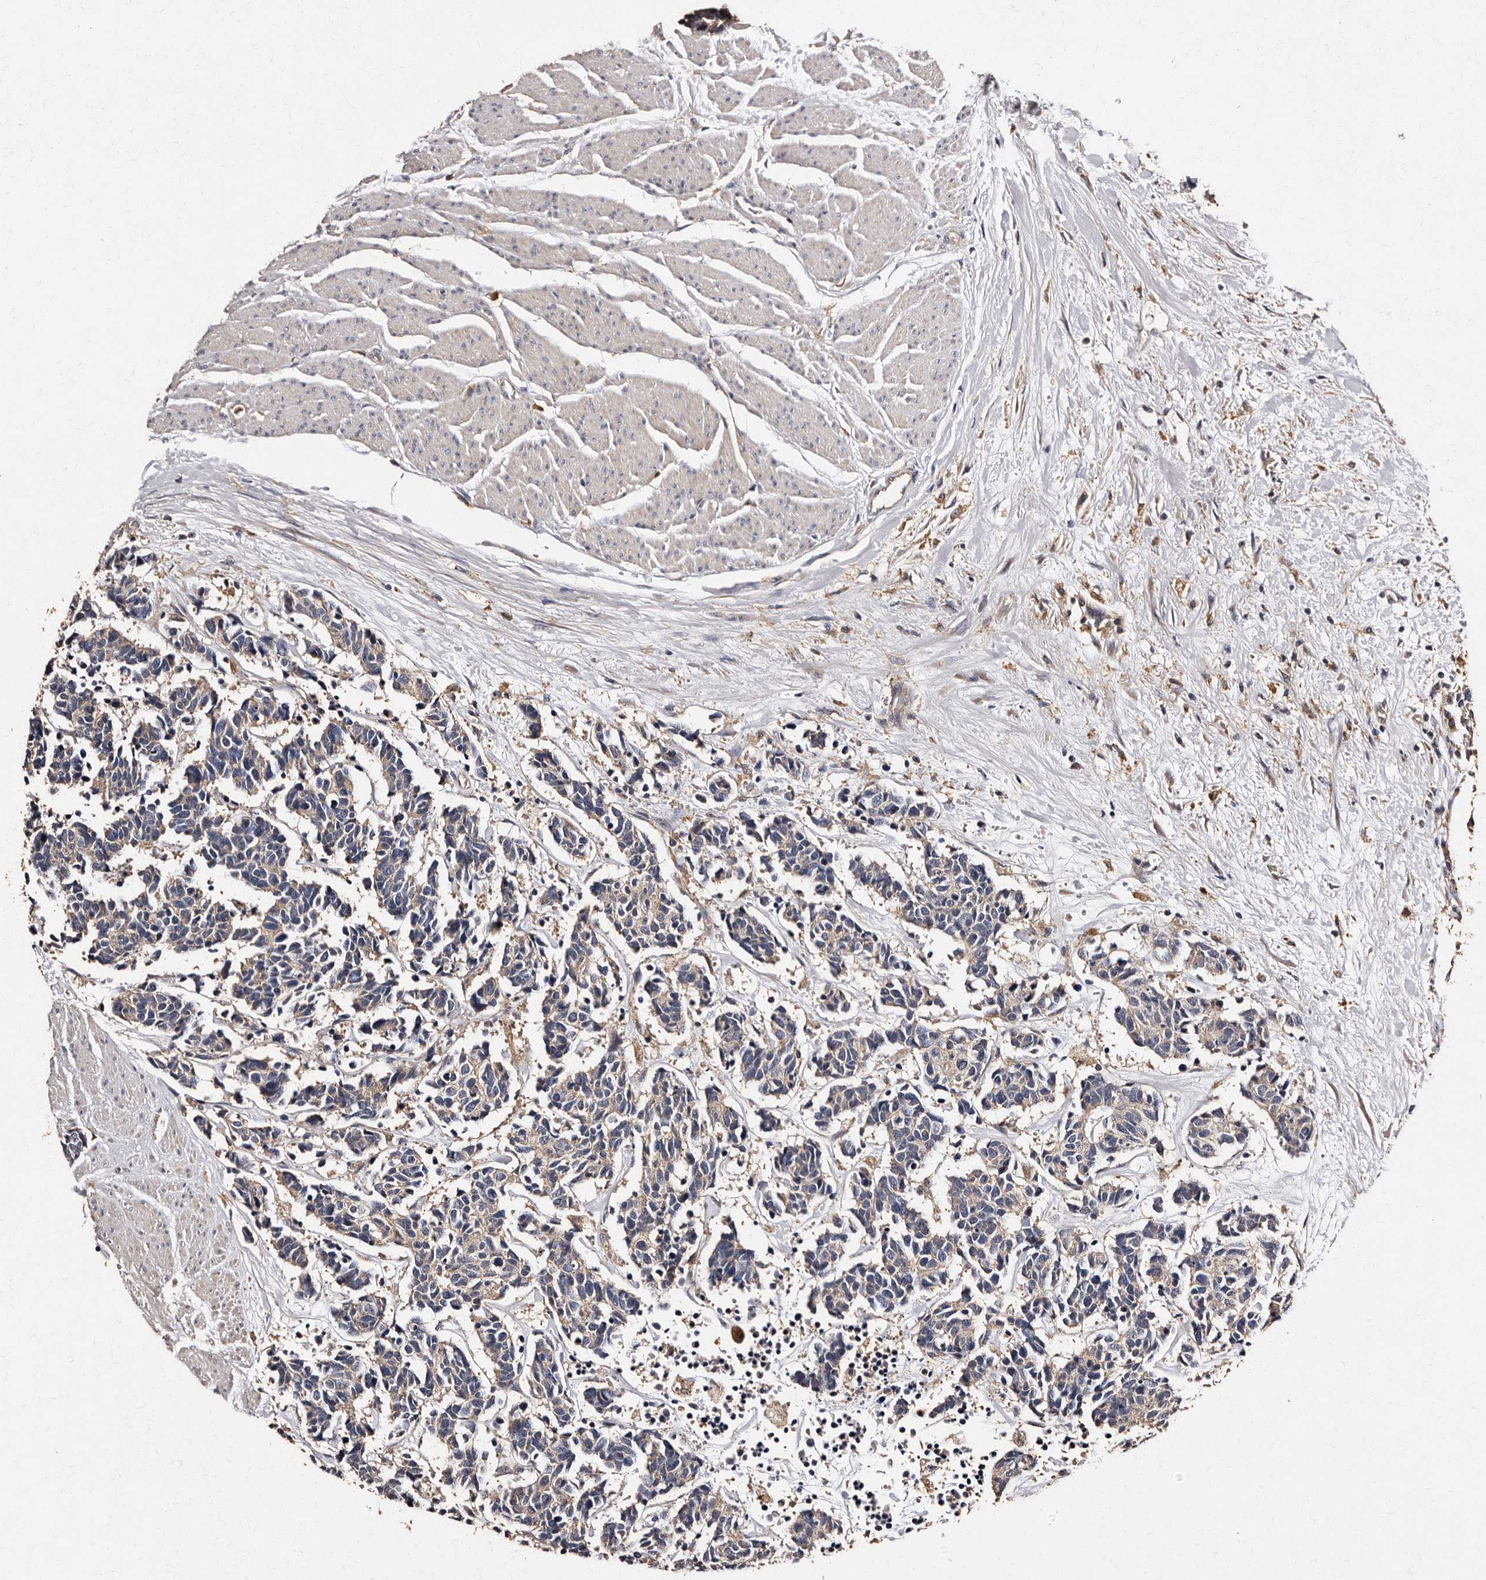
{"staining": {"intensity": "negative", "quantity": "none", "location": "none"}, "tissue": "carcinoid", "cell_type": "Tumor cells", "image_type": "cancer", "snomed": [{"axis": "morphology", "description": "Carcinoma, NOS"}, {"axis": "morphology", "description": "Carcinoid, malignant, NOS"}, {"axis": "topography", "description": "Urinary bladder"}], "caption": "This is a micrograph of immunohistochemistry (IHC) staining of carcinoid, which shows no positivity in tumor cells.", "gene": "ADCK5", "patient": {"sex": "male", "age": 57}}